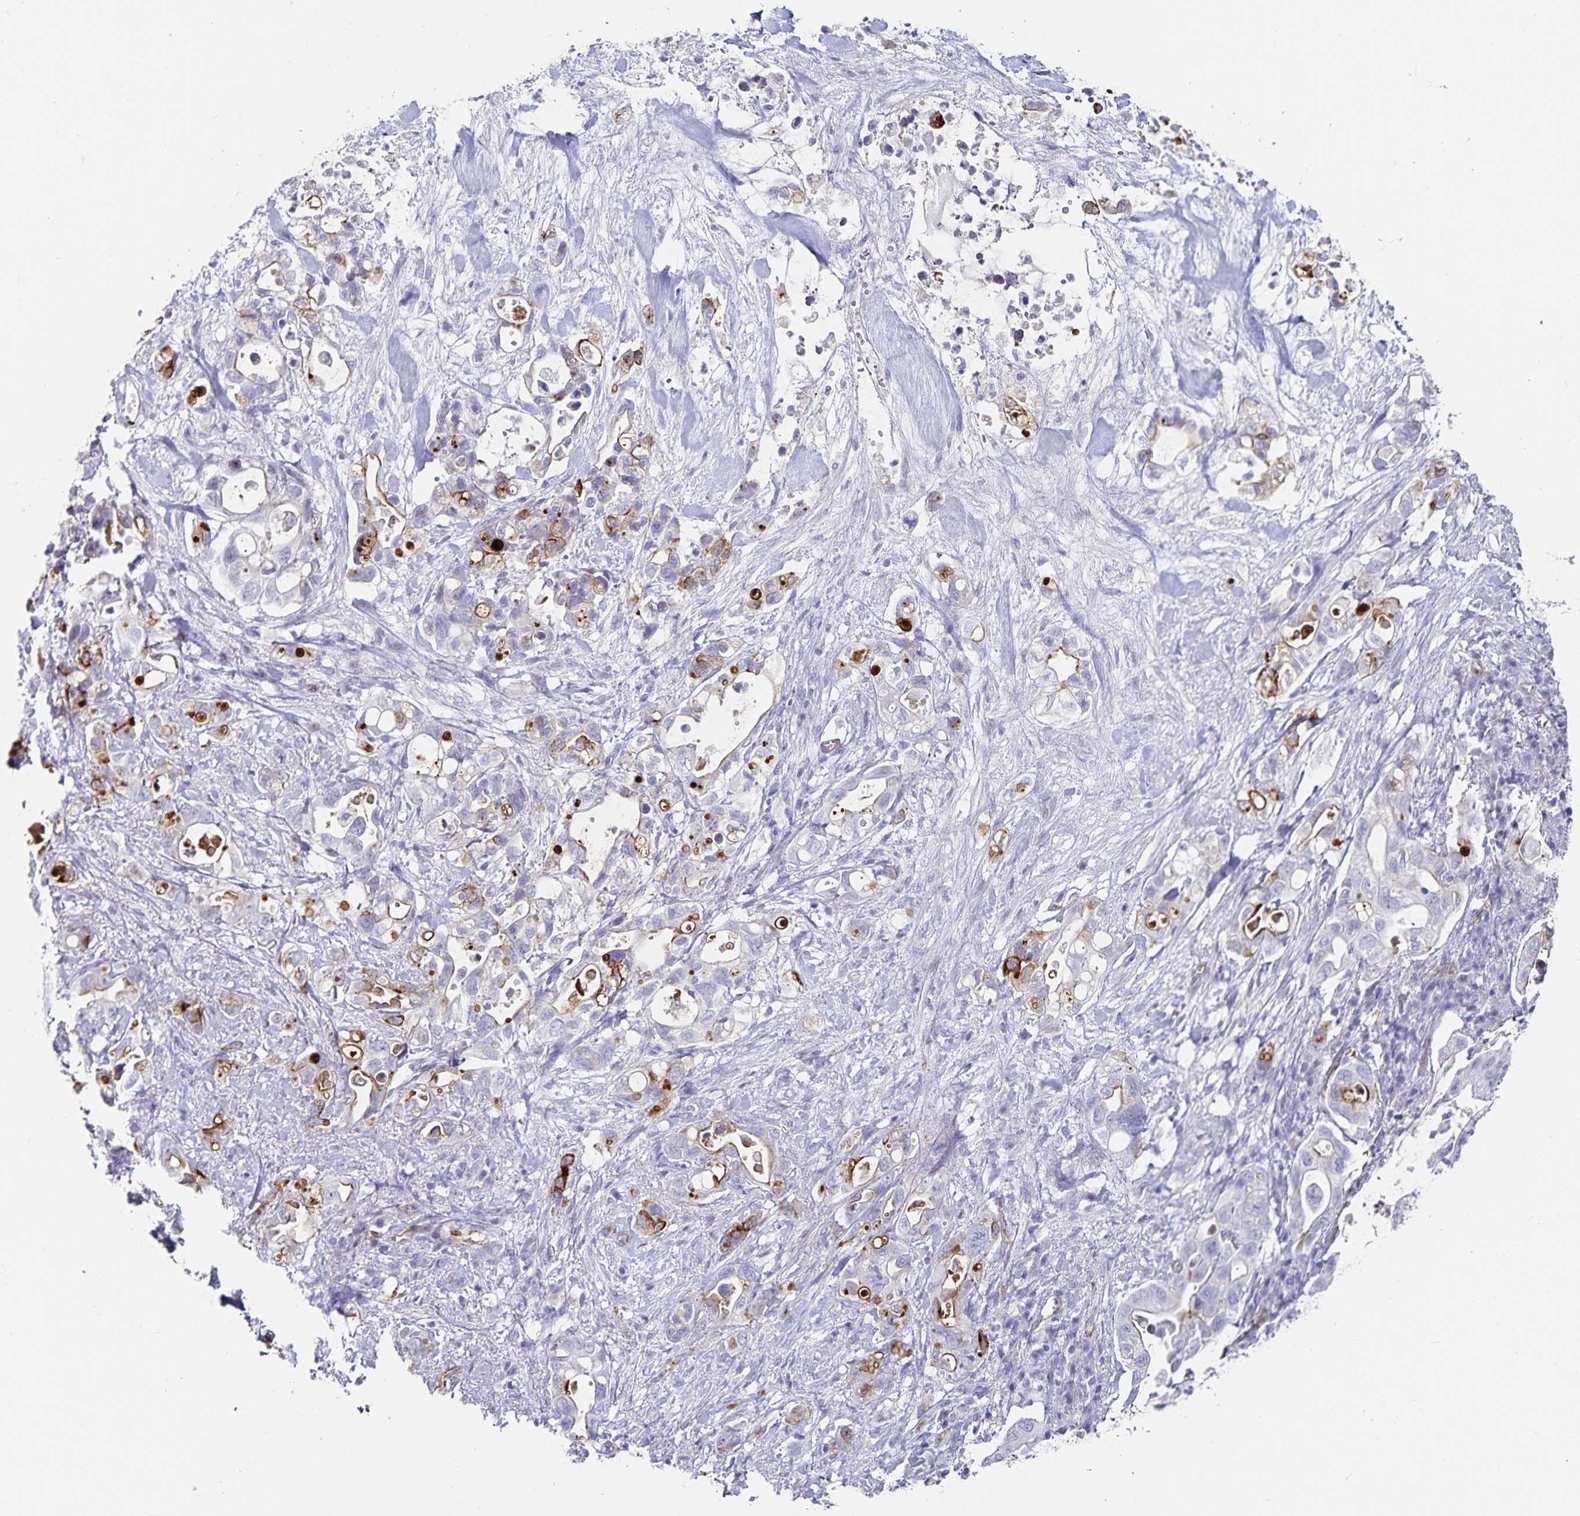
{"staining": {"intensity": "strong", "quantity": "<25%", "location": "cytoplasmic/membranous"}, "tissue": "pancreatic cancer", "cell_type": "Tumor cells", "image_type": "cancer", "snomed": [{"axis": "morphology", "description": "Adenocarcinoma, NOS"}, {"axis": "topography", "description": "Pancreas"}], "caption": "An immunohistochemistry (IHC) micrograph of tumor tissue is shown. Protein staining in brown highlights strong cytoplasmic/membranous positivity in pancreatic adenocarcinoma within tumor cells.", "gene": "PODXL", "patient": {"sex": "female", "age": 72}}